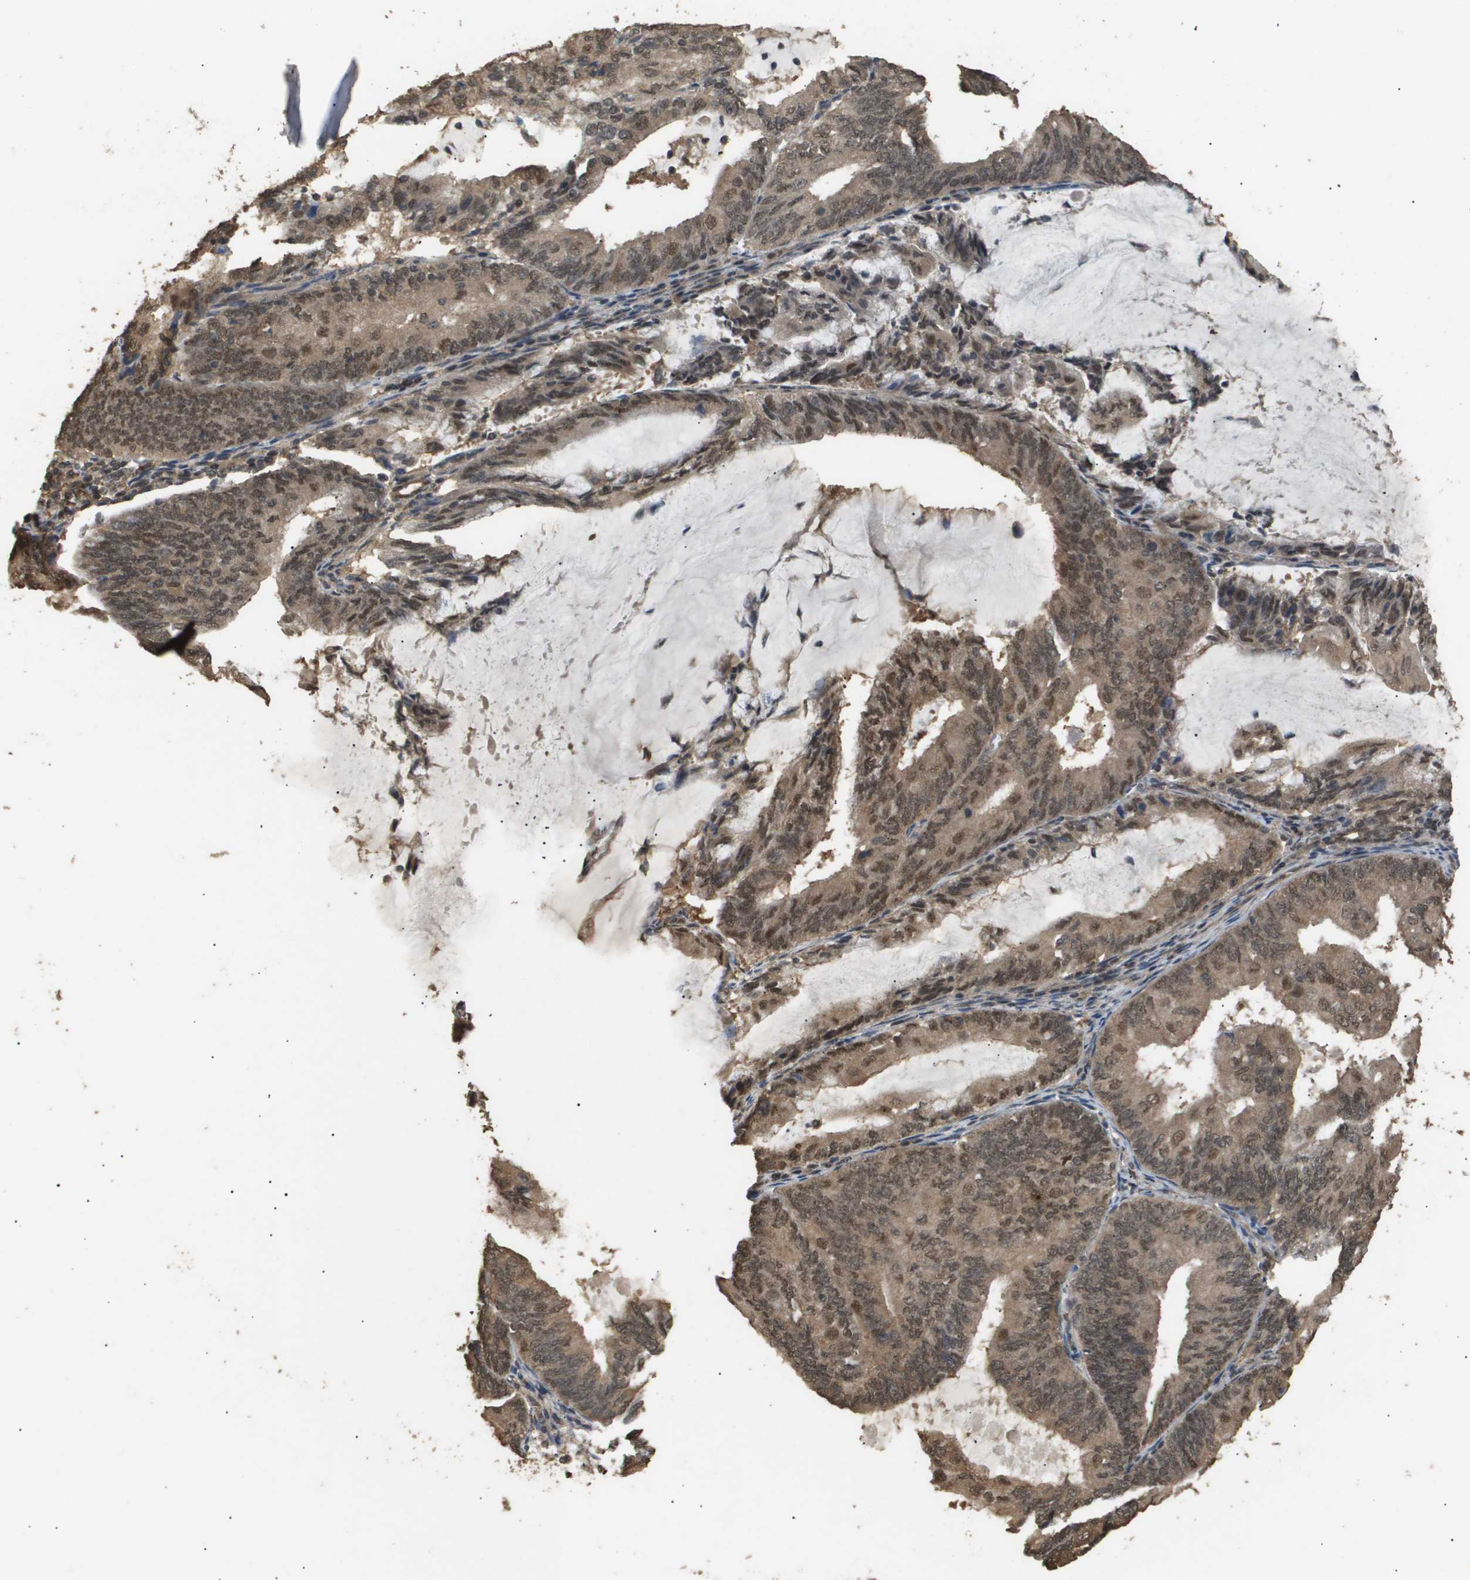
{"staining": {"intensity": "moderate", "quantity": ">75%", "location": "cytoplasmic/membranous,nuclear"}, "tissue": "endometrial cancer", "cell_type": "Tumor cells", "image_type": "cancer", "snomed": [{"axis": "morphology", "description": "Adenocarcinoma, NOS"}, {"axis": "topography", "description": "Endometrium"}], "caption": "Tumor cells demonstrate moderate cytoplasmic/membranous and nuclear positivity in about >75% of cells in endometrial cancer. (brown staining indicates protein expression, while blue staining denotes nuclei).", "gene": "ING1", "patient": {"sex": "female", "age": 81}}